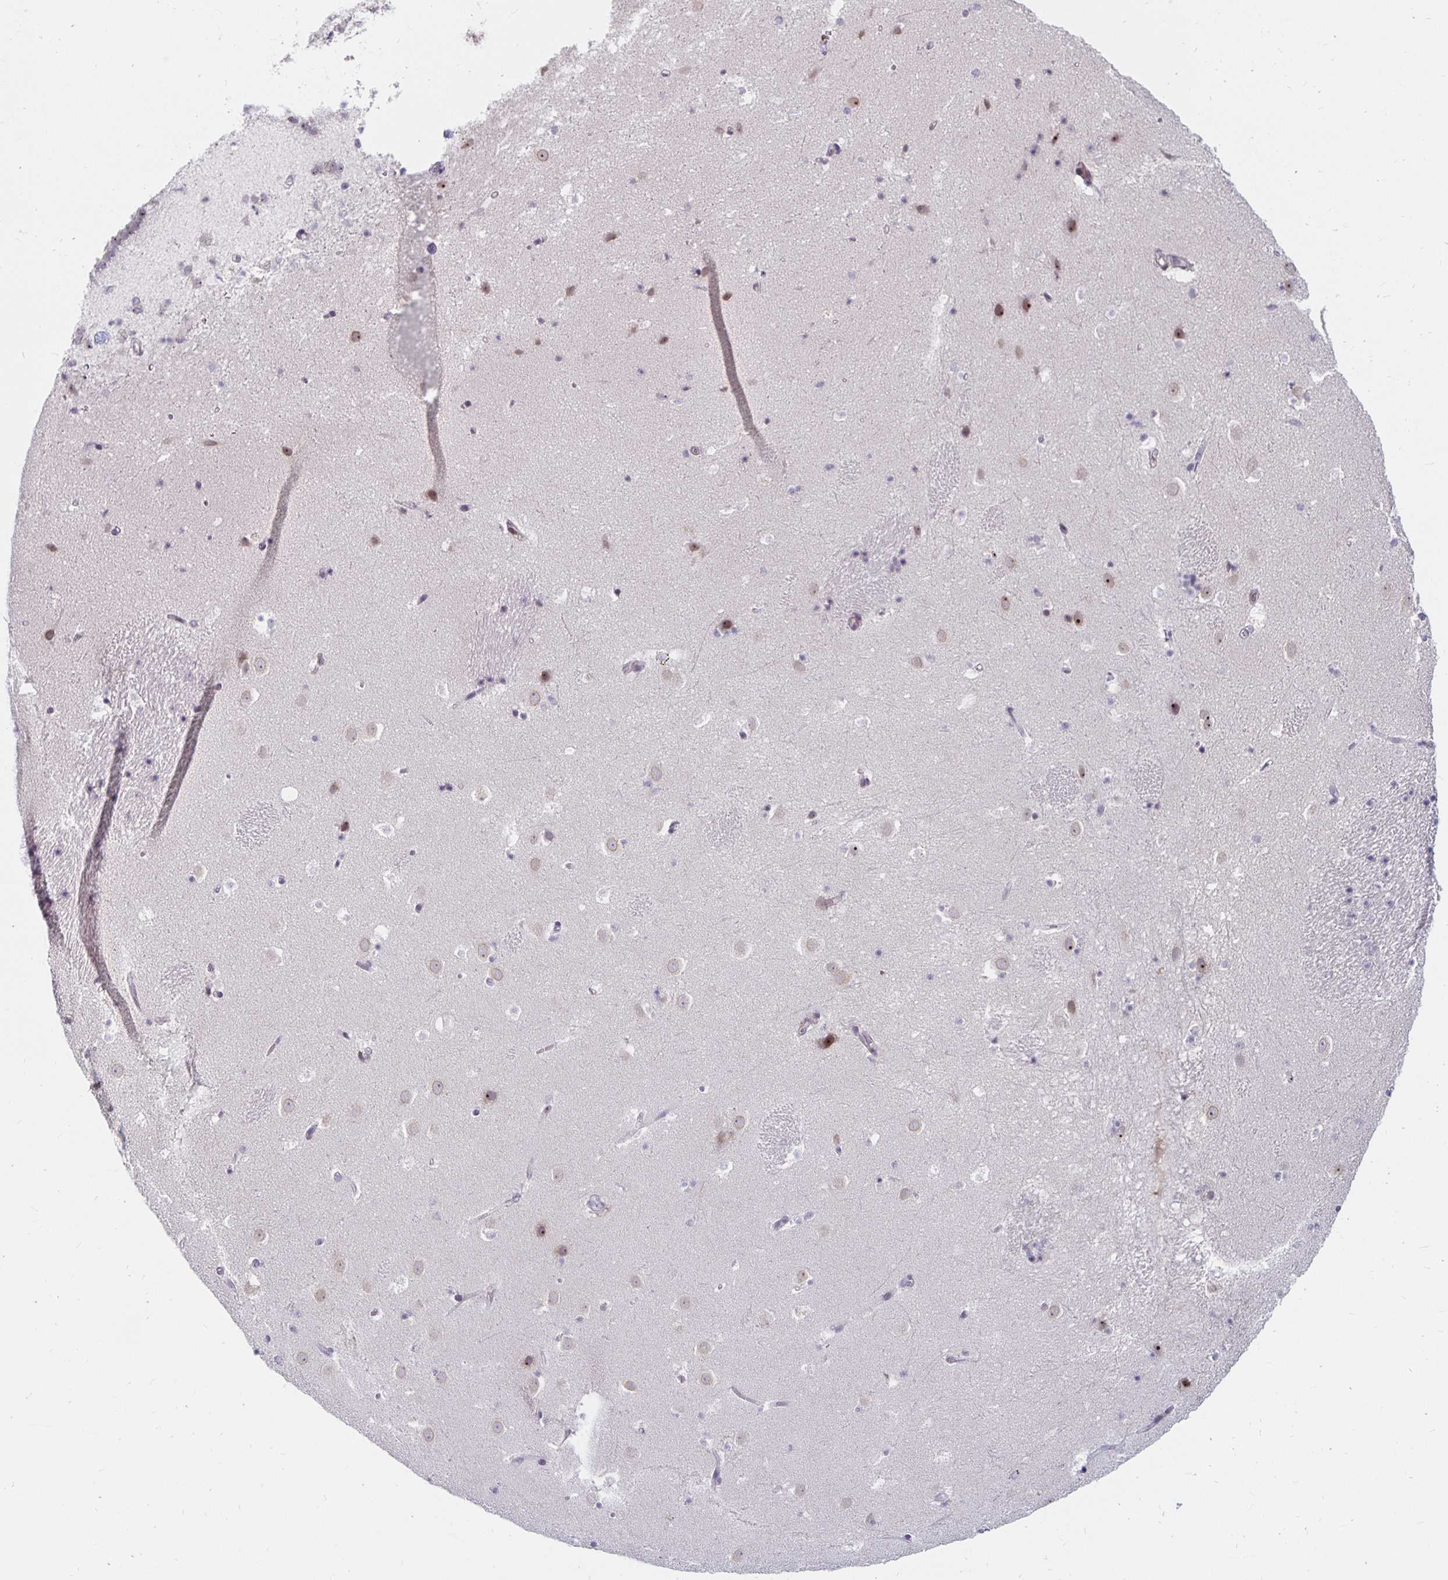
{"staining": {"intensity": "moderate", "quantity": "<25%", "location": "nuclear"}, "tissue": "caudate", "cell_type": "Glial cells", "image_type": "normal", "snomed": [{"axis": "morphology", "description": "Normal tissue, NOS"}, {"axis": "topography", "description": "Lateral ventricle wall"}], "caption": "Glial cells display low levels of moderate nuclear staining in approximately <25% of cells in normal human caudate.", "gene": "NUP85", "patient": {"sex": "male", "age": 37}}